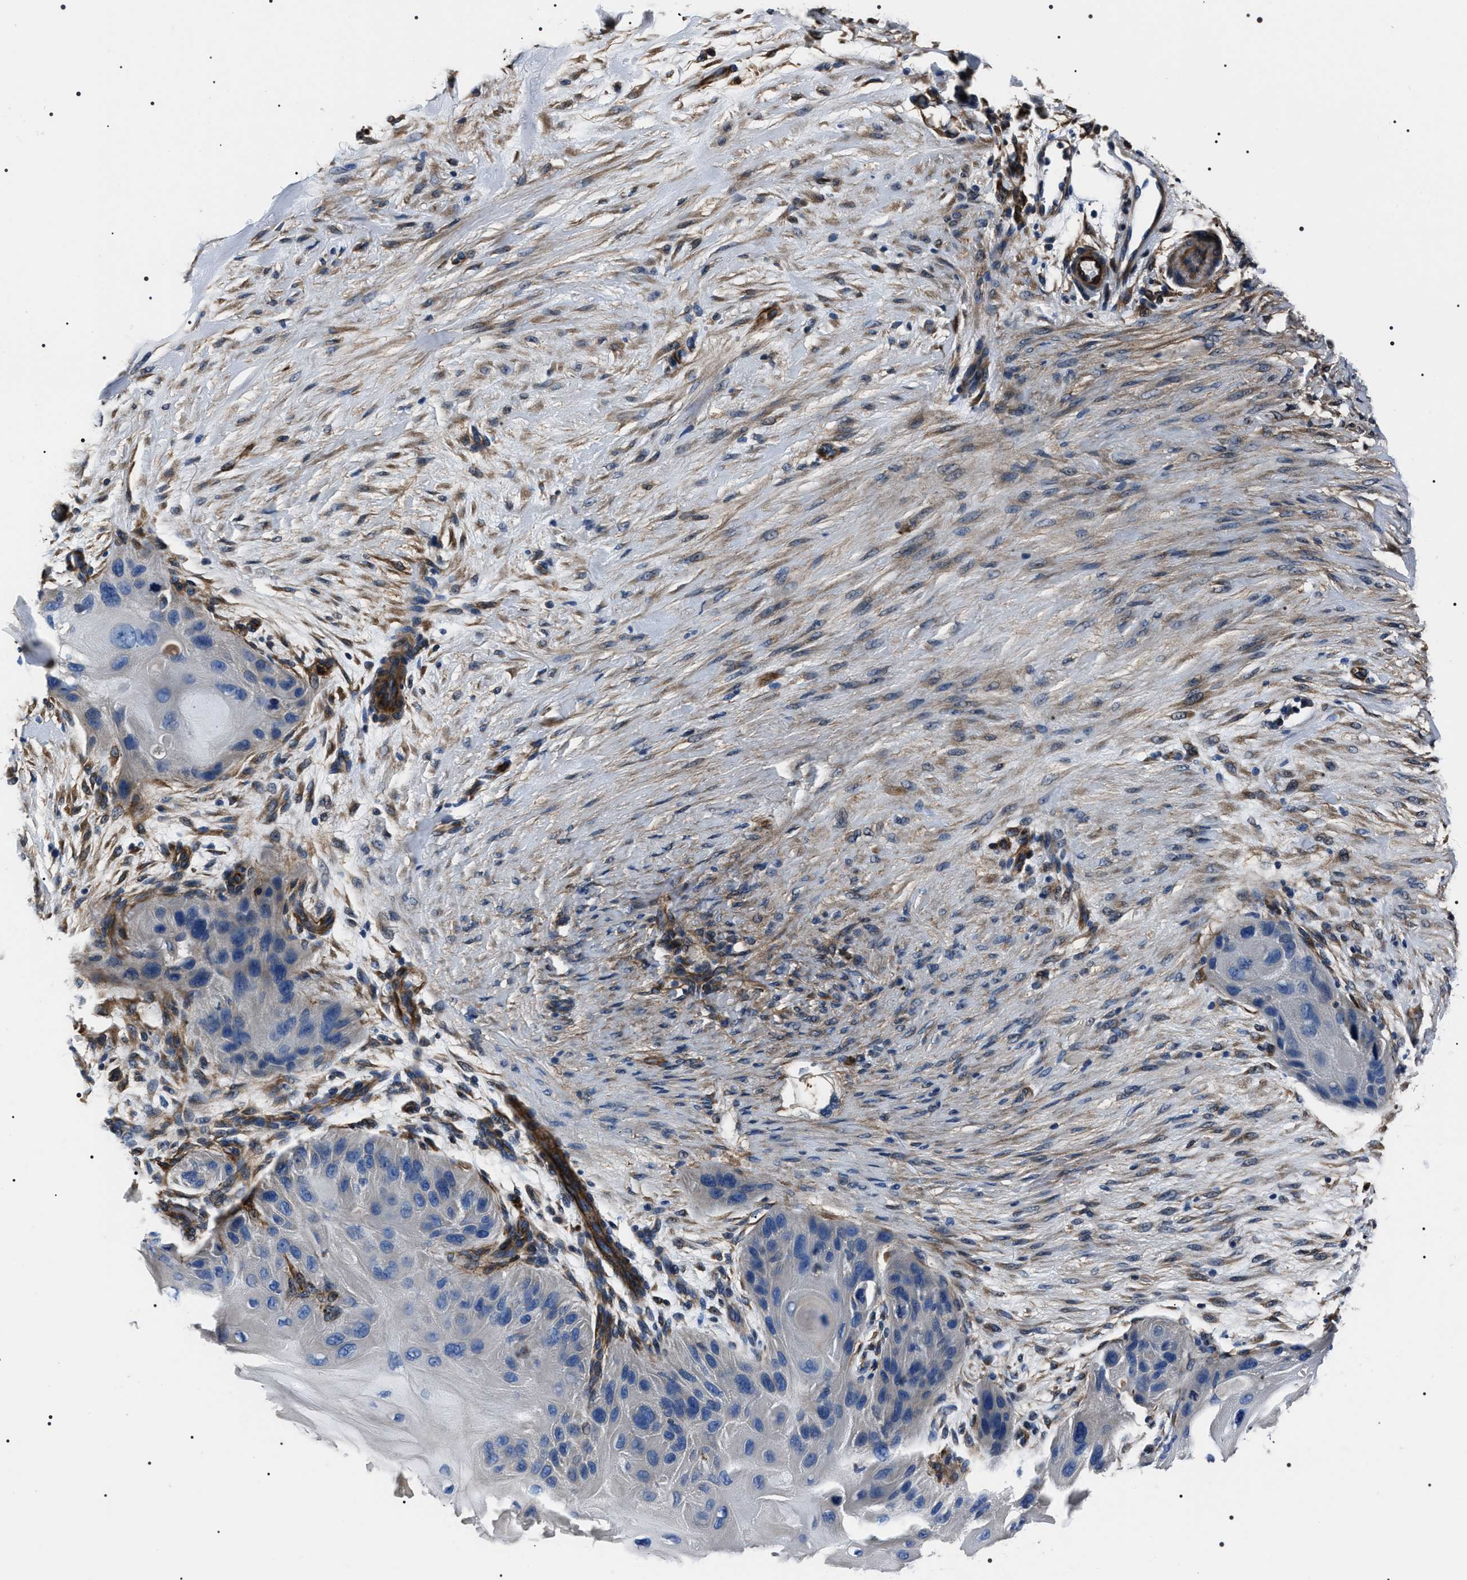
{"staining": {"intensity": "negative", "quantity": "none", "location": "none"}, "tissue": "skin cancer", "cell_type": "Tumor cells", "image_type": "cancer", "snomed": [{"axis": "morphology", "description": "Squamous cell carcinoma, NOS"}, {"axis": "topography", "description": "Skin"}], "caption": "IHC of skin cancer demonstrates no staining in tumor cells. (IHC, brightfield microscopy, high magnification).", "gene": "BAG2", "patient": {"sex": "female", "age": 77}}